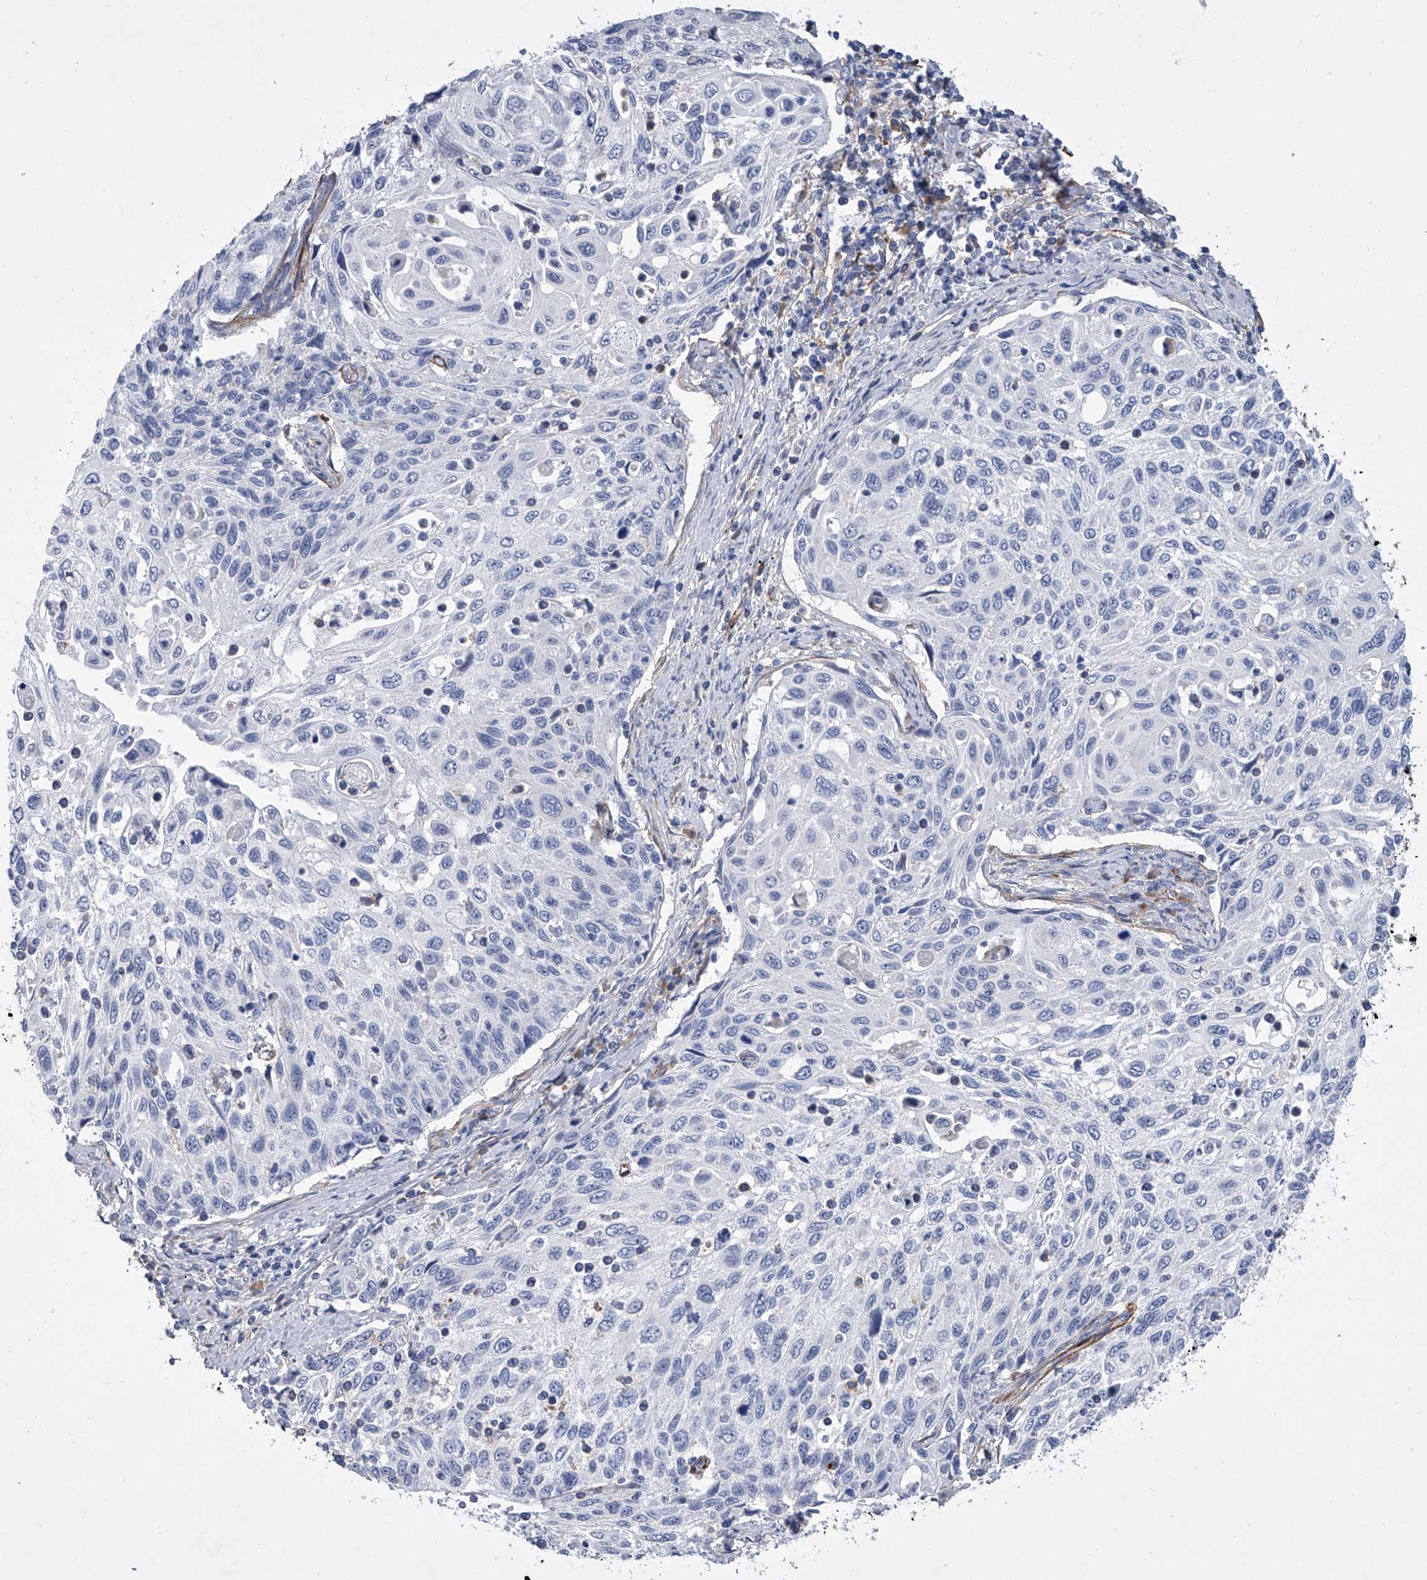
{"staining": {"intensity": "negative", "quantity": "none", "location": "none"}, "tissue": "cervical cancer", "cell_type": "Tumor cells", "image_type": "cancer", "snomed": [{"axis": "morphology", "description": "Squamous cell carcinoma, NOS"}, {"axis": "topography", "description": "Cervix"}], "caption": "Immunohistochemistry of cervical squamous cell carcinoma displays no expression in tumor cells.", "gene": "ALG14", "patient": {"sex": "female", "age": 70}}